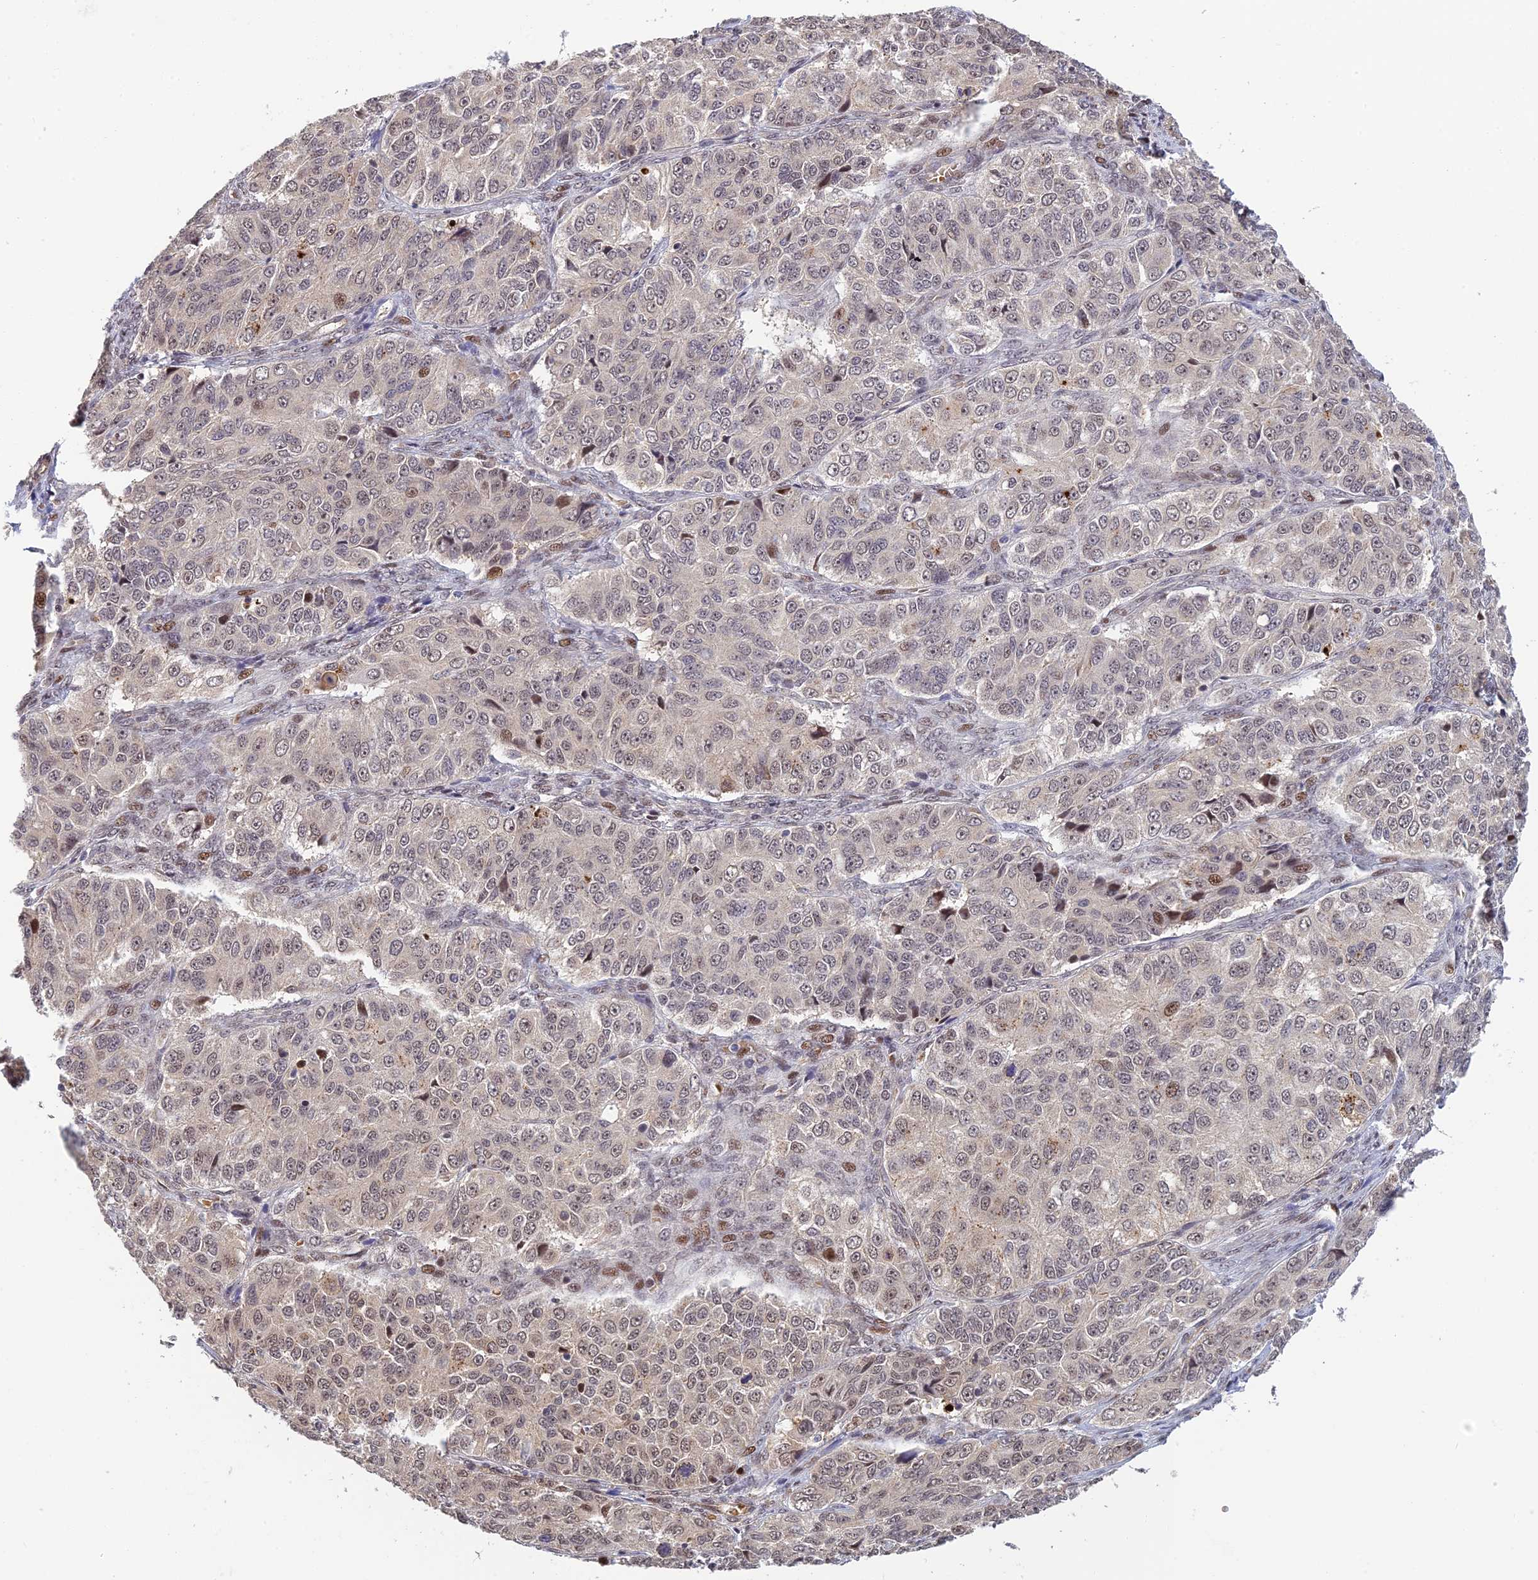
{"staining": {"intensity": "weak", "quantity": "25%-75%", "location": "nuclear"}, "tissue": "ovarian cancer", "cell_type": "Tumor cells", "image_type": "cancer", "snomed": [{"axis": "morphology", "description": "Carcinoma, endometroid"}, {"axis": "topography", "description": "Ovary"}], "caption": "This is an image of IHC staining of endometroid carcinoma (ovarian), which shows weak expression in the nuclear of tumor cells.", "gene": "UFSP2", "patient": {"sex": "female", "age": 51}}